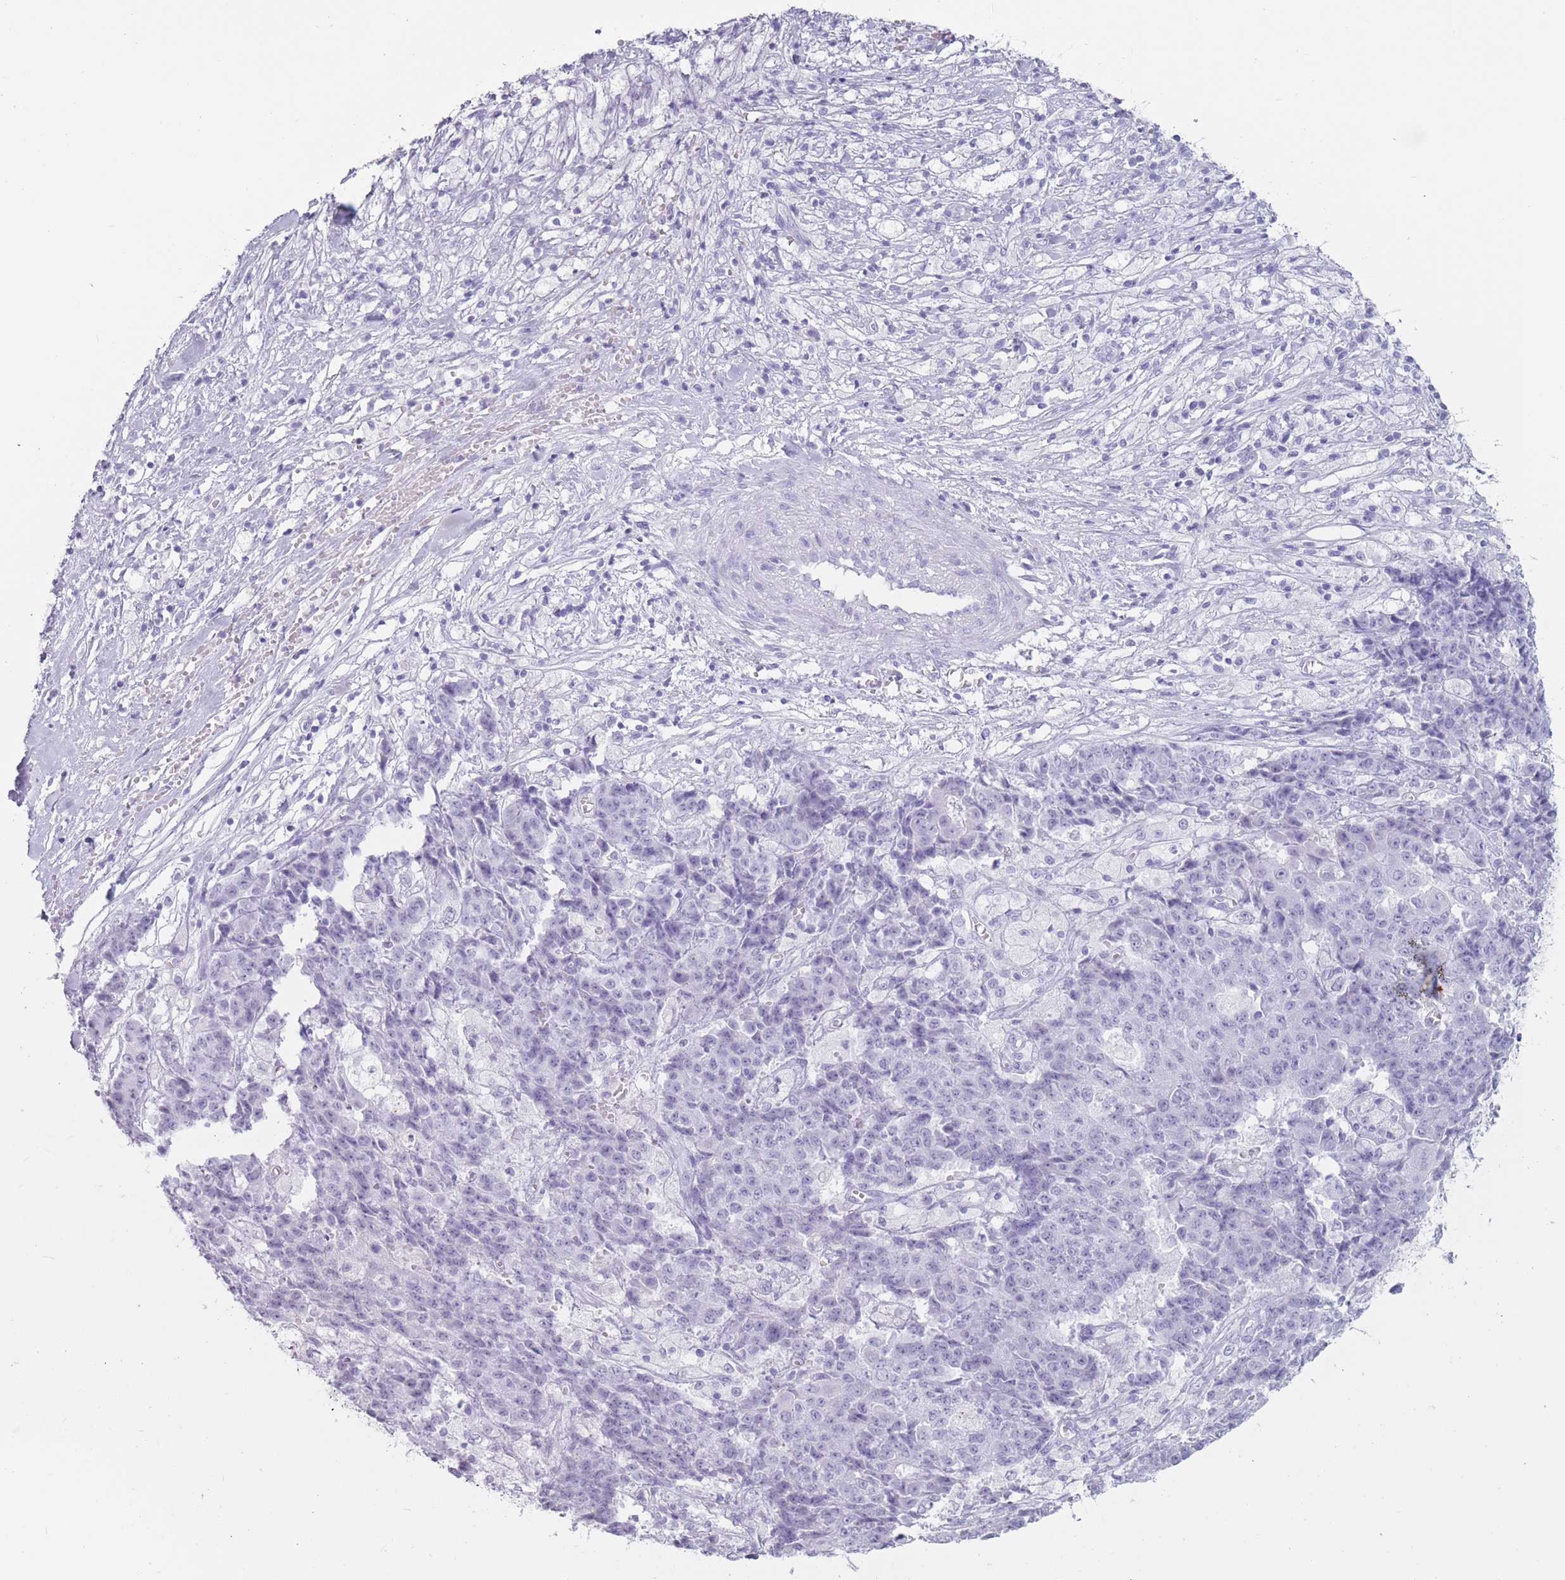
{"staining": {"intensity": "negative", "quantity": "none", "location": "none"}, "tissue": "ovarian cancer", "cell_type": "Tumor cells", "image_type": "cancer", "snomed": [{"axis": "morphology", "description": "Carcinoma, endometroid"}, {"axis": "topography", "description": "Ovary"}], "caption": "Ovarian cancer (endometroid carcinoma) stained for a protein using immunohistochemistry (IHC) demonstrates no staining tumor cells.", "gene": "PNMA3", "patient": {"sex": "female", "age": 42}}